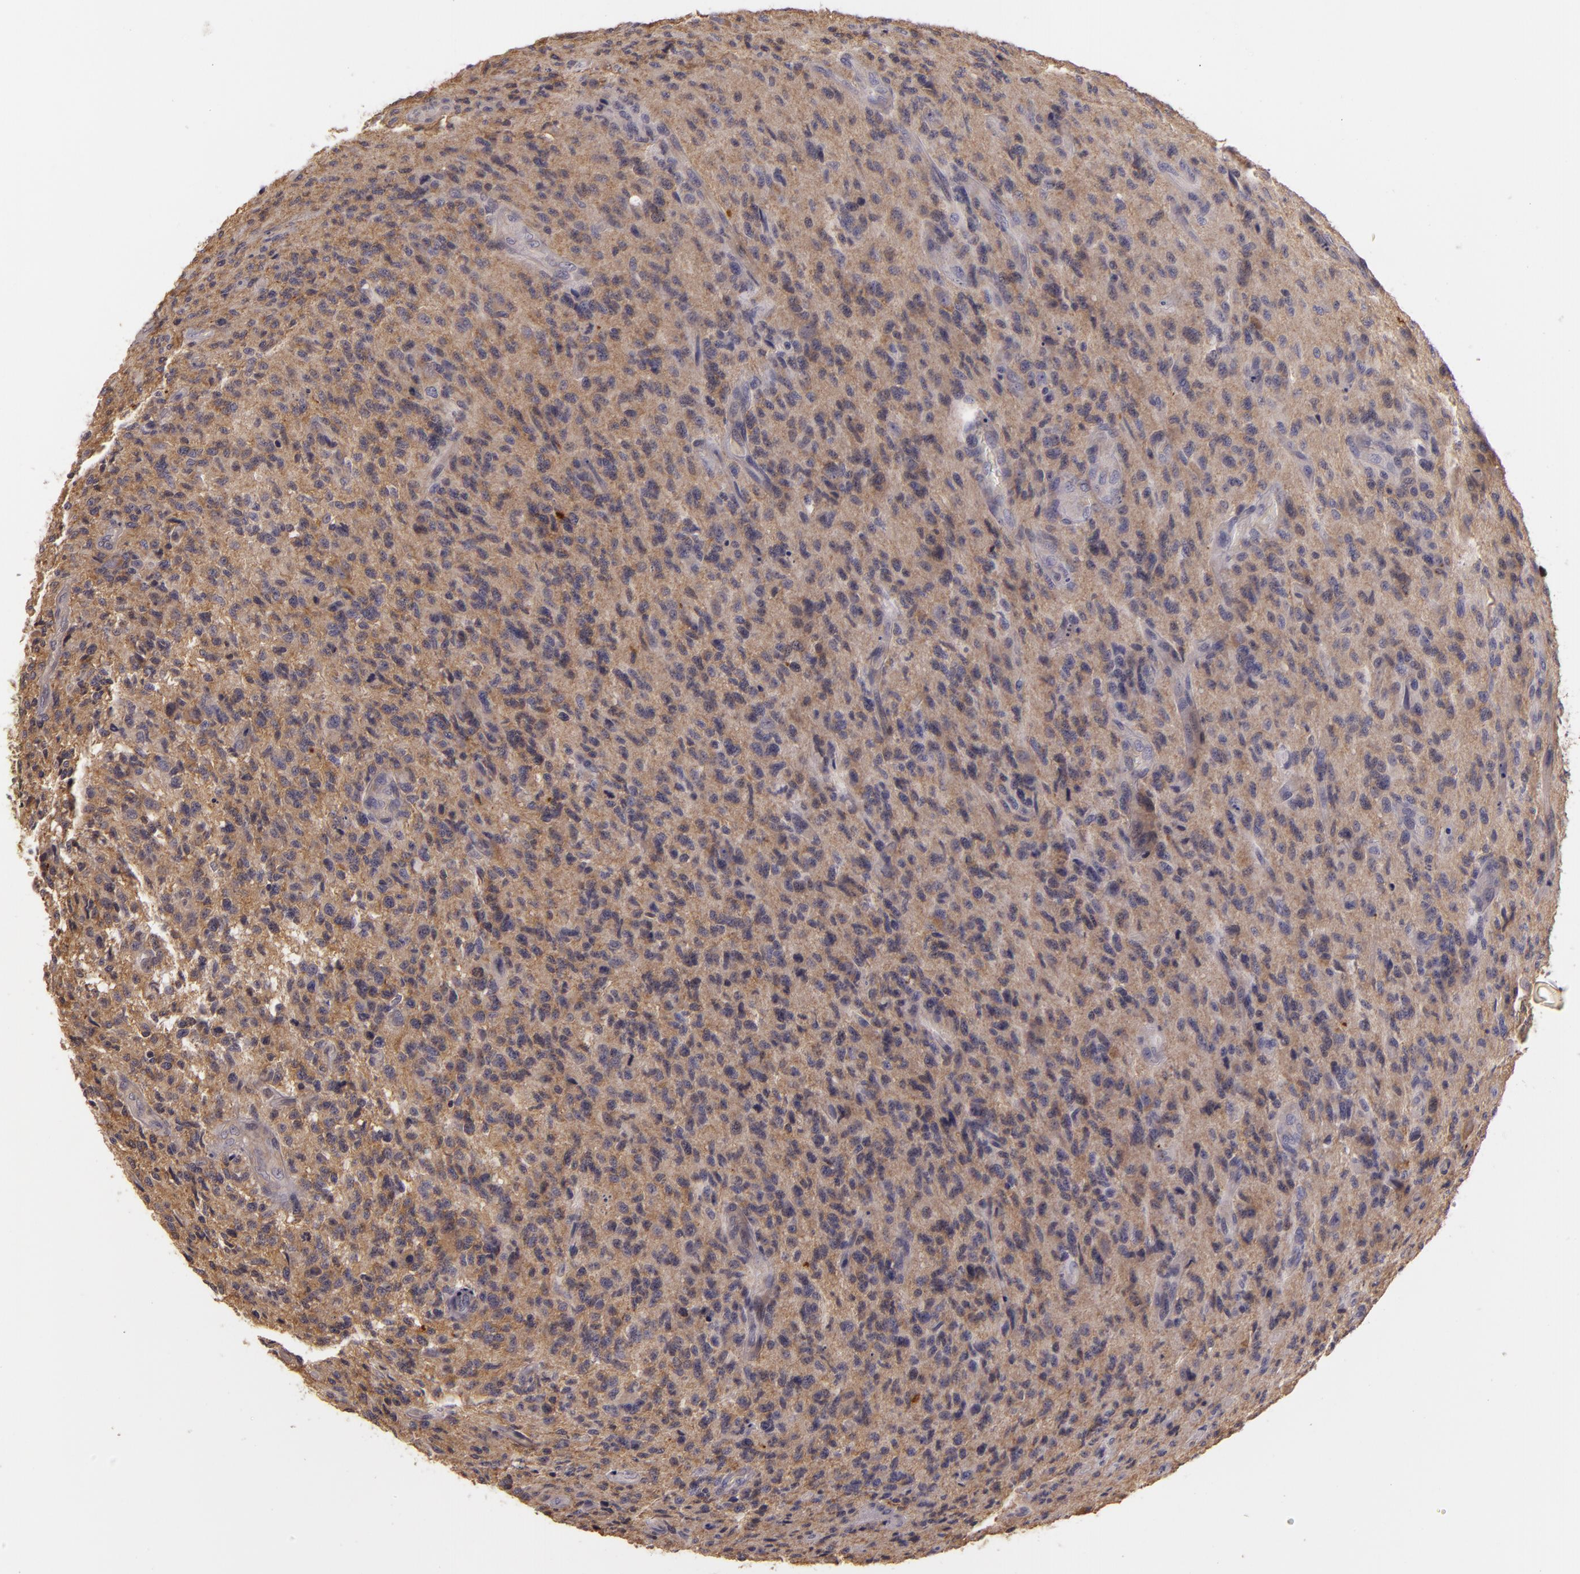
{"staining": {"intensity": "weak", "quantity": "25%-75%", "location": "cytoplasmic/membranous"}, "tissue": "glioma", "cell_type": "Tumor cells", "image_type": "cancer", "snomed": [{"axis": "morphology", "description": "Glioma, malignant, High grade"}, {"axis": "topography", "description": "Brain"}], "caption": "A histopathology image showing weak cytoplasmic/membranous positivity in approximately 25%-75% of tumor cells in malignant high-grade glioma, as visualized by brown immunohistochemical staining.", "gene": "RALGAPA1", "patient": {"sex": "male", "age": 36}}